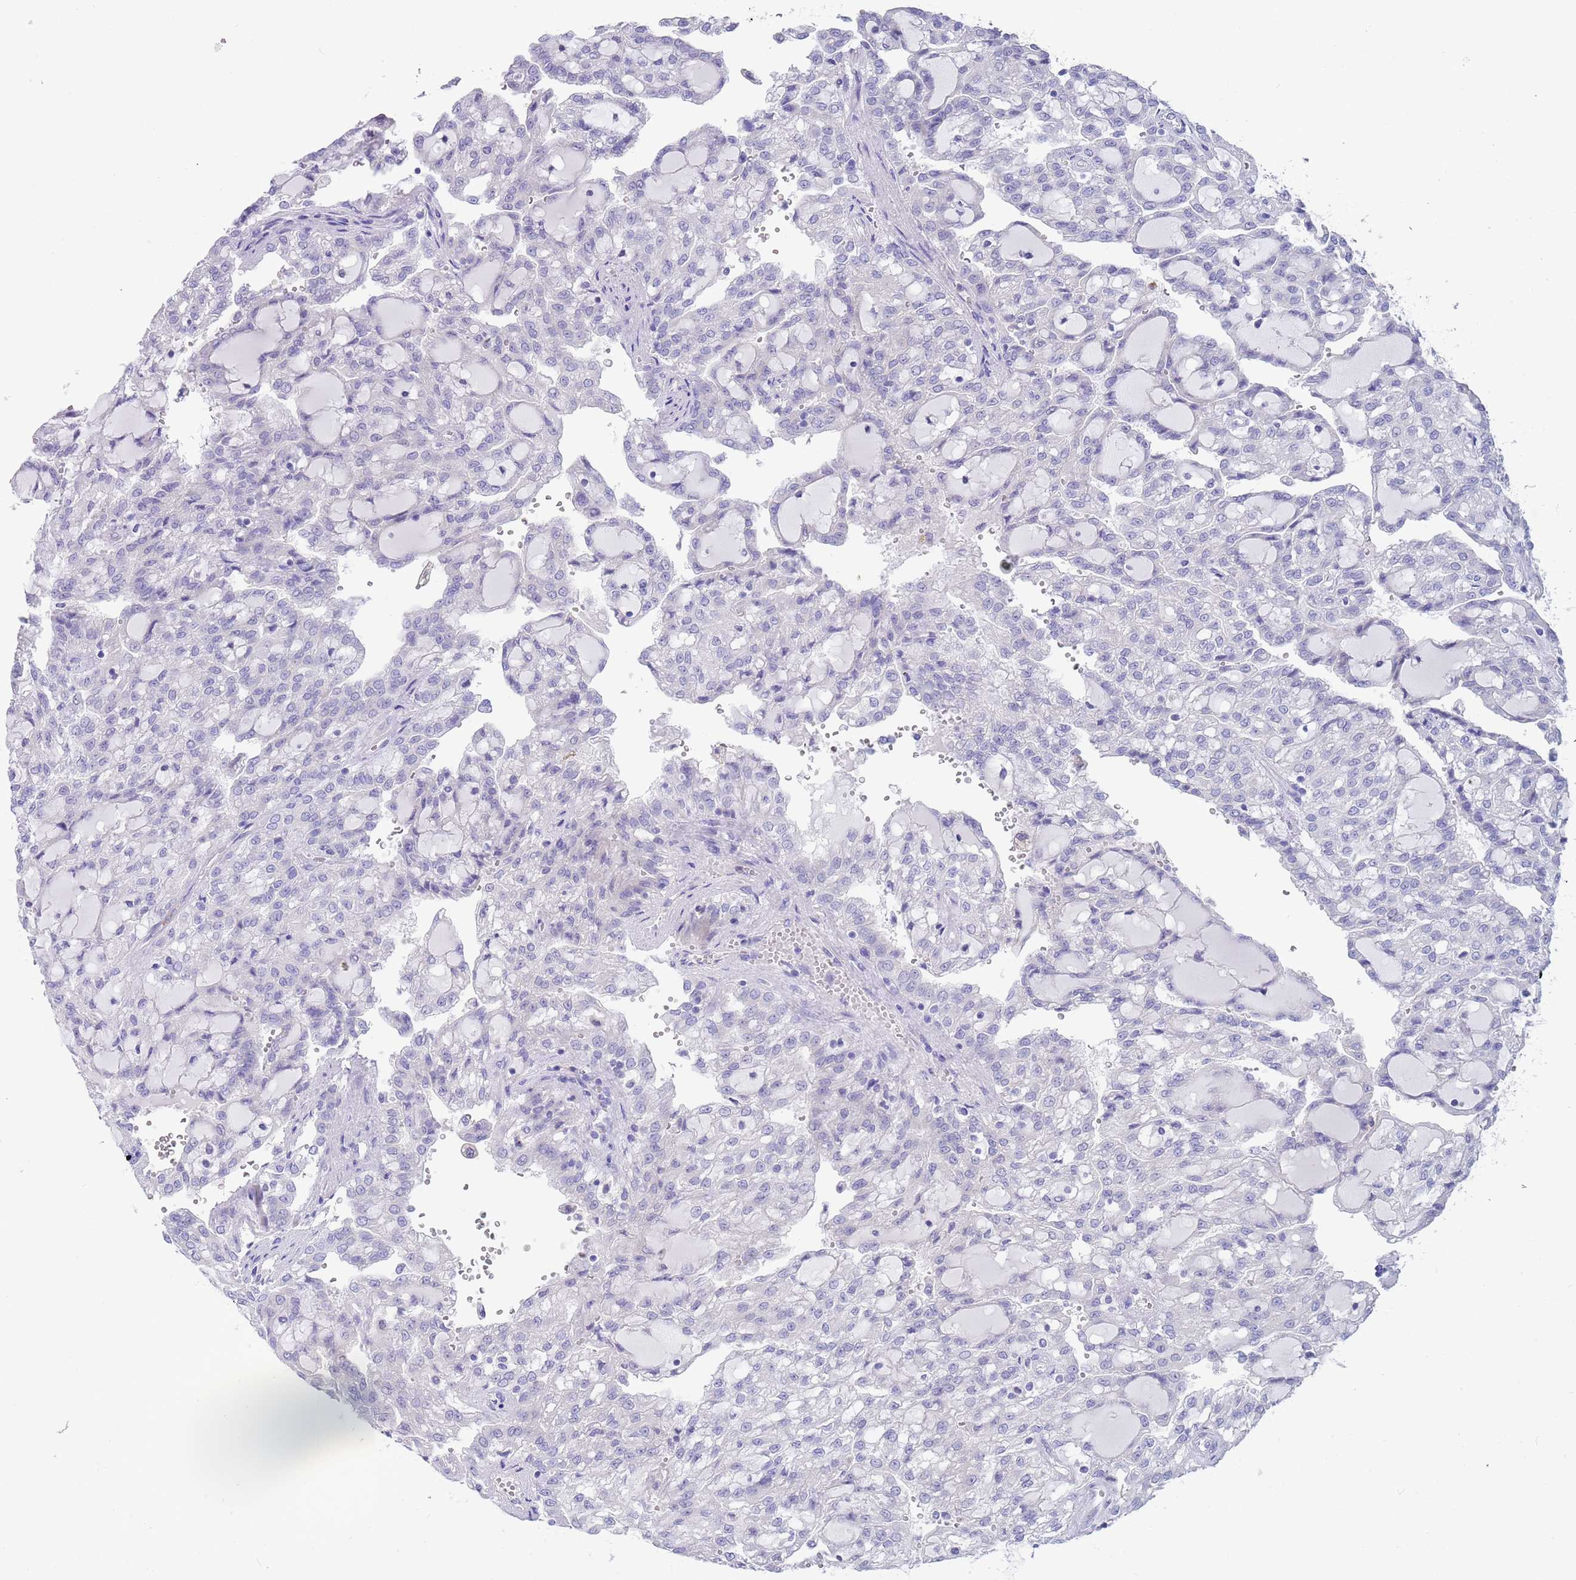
{"staining": {"intensity": "negative", "quantity": "none", "location": "none"}, "tissue": "renal cancer", "cell_type": "Tumor cells", "image_type": "cancer", "snomed": [{"axis": "morphology", "description": "Adenocarcinoma, NOS"}, {"axis": "topography", "description": "Kidney"}], "caption": "IHC of adenocarcinoma (renal) reveals no expression in tumor cells.", "gene": "TYW1", "patient": {"sex": "male", "age": 63}}